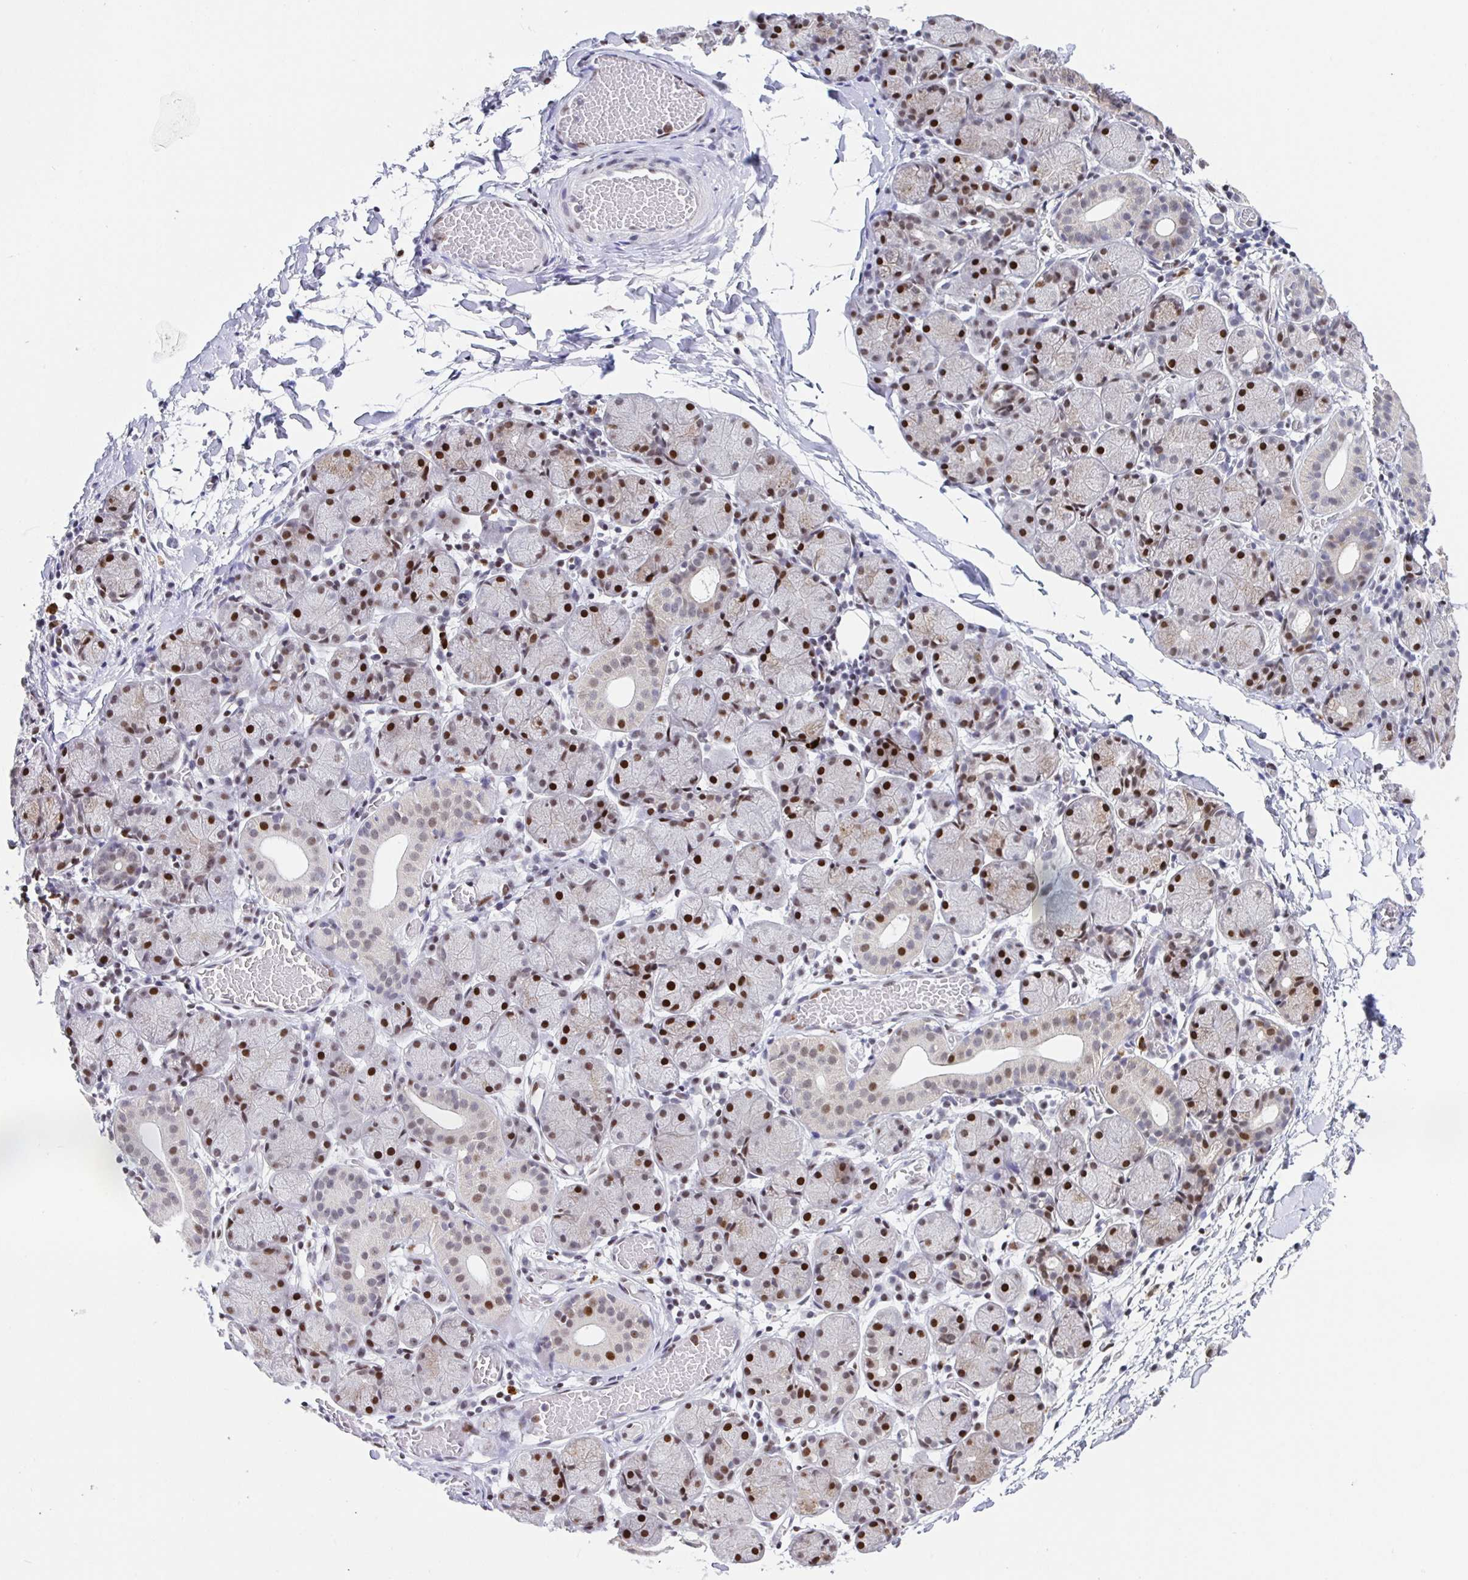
{"staining": {"intensity": "moderate", "quantity": "25%-75%", "location": "nuclear"}, "tissue": "salivary gland", "cell_type": "Glandular cells", "image_type": "normal", "snomed": [{"axis": "morphology", "description": "Normal tissue, NOS"}, {"axis": "topography", "description": "Salivary gland"}], "caption": "IHC image of normal salivary gland: human salivary gland stained using immunohistochemistry displays medium levels of moderate protein expression localized specifically in the nuclear of glandular cells, appearing as a nuclear brown color.", "gene": "SETD5", "patient": {"sex": "female", "age": 24}}